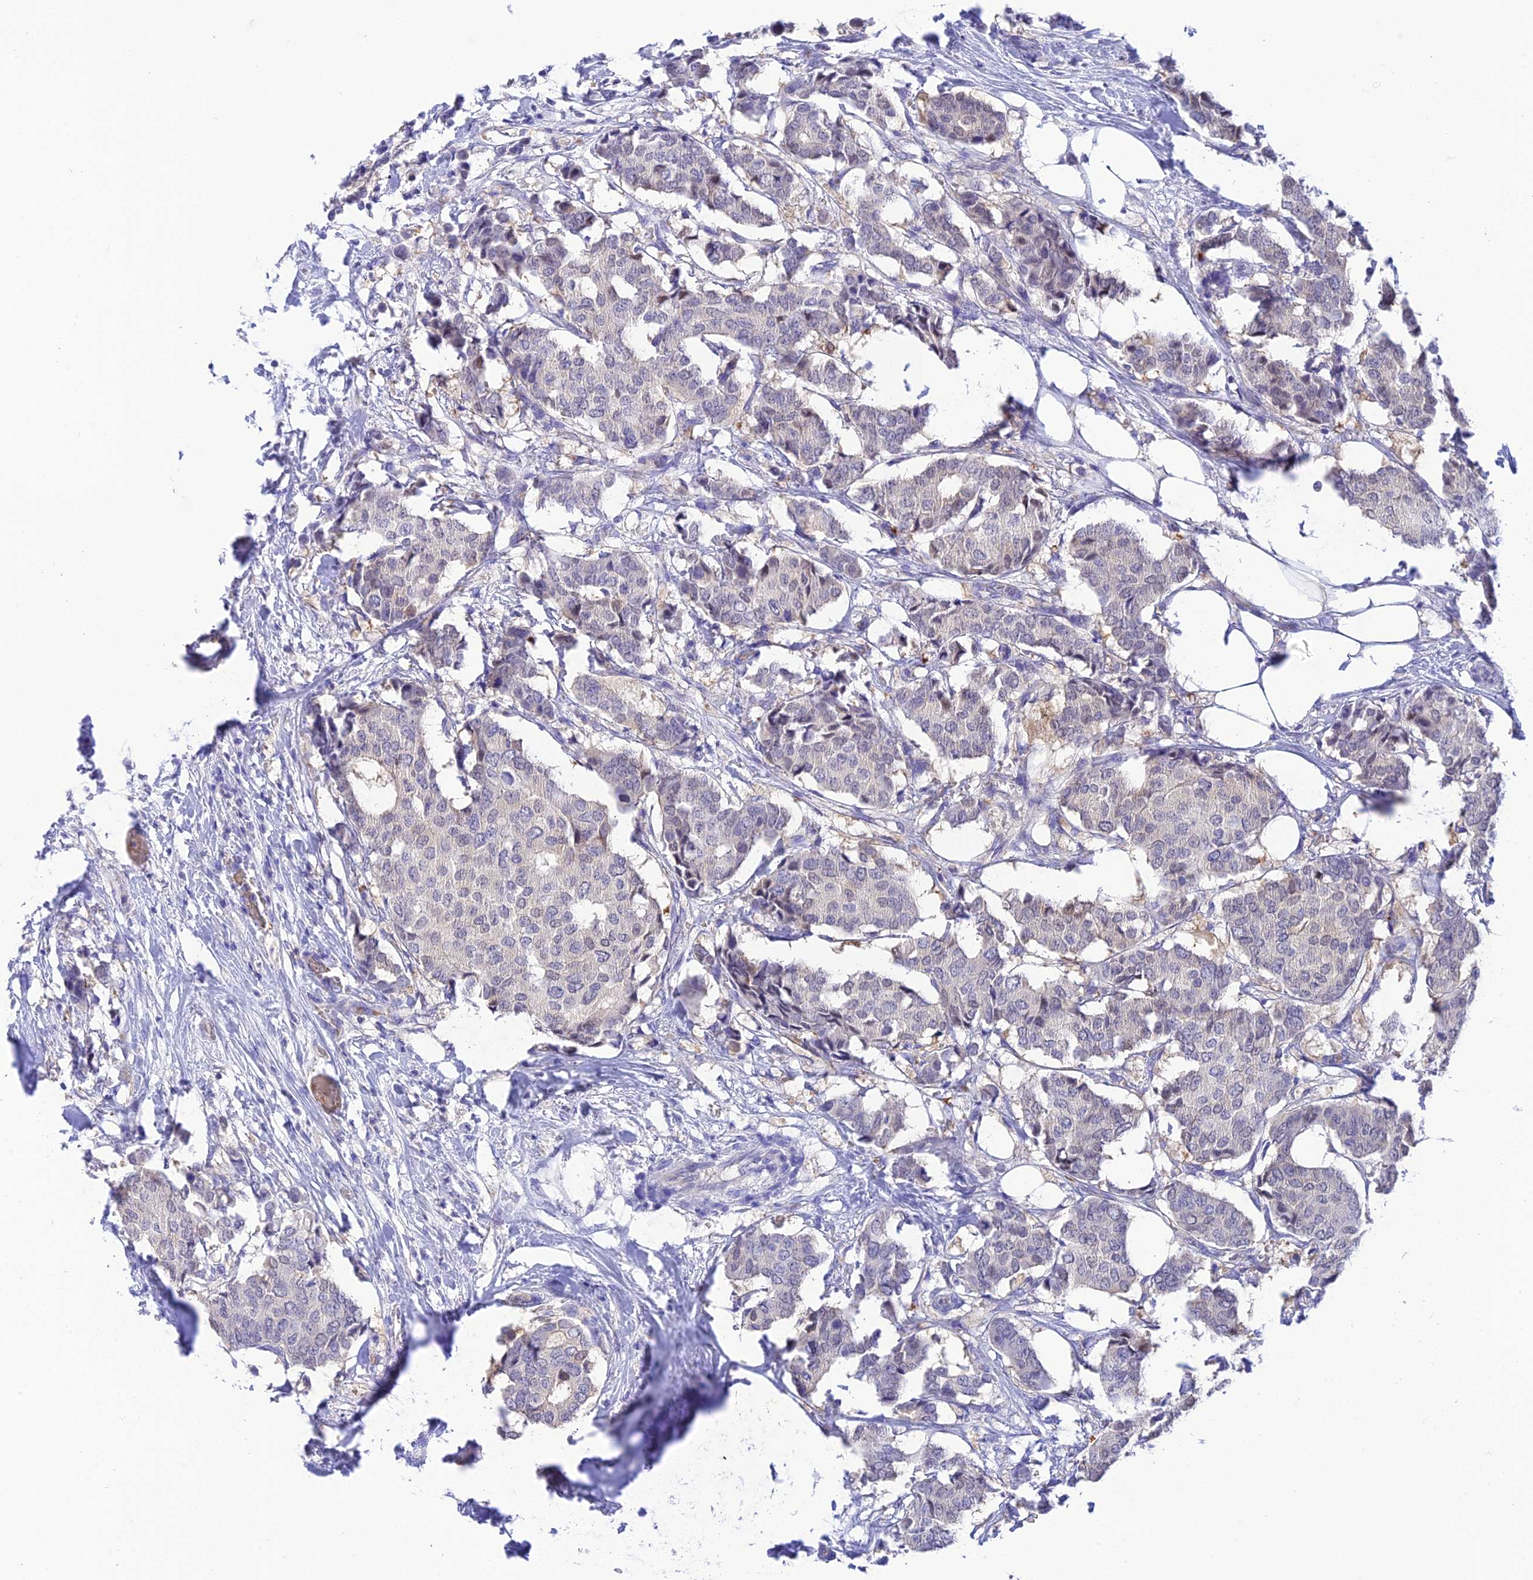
{"staining": {"intensity": "negative", "quantity": "none", "location": "none"}, "tissue": "breast cancer", "cell_type": "Tumor cells", "image_type": "cancer", "snomed": [{"axis": "morphology", "description": "Duct carcinoma"}, {"axis": "topography", "description": "Breast"}], "caption": "IHC histopathology image of breast intraductal carcinoma stained for a protein (brown), which shows no expression in tumor cells. The staining was performed using DAB (3,3'-diaminobenzidine) to visualize the protein expression in brown, while the nuclei were stained in blue with hematoxylin (Magnification: 20x).", "gene": "HDHD2", "patient": {"sex": "female", "age": 75}}